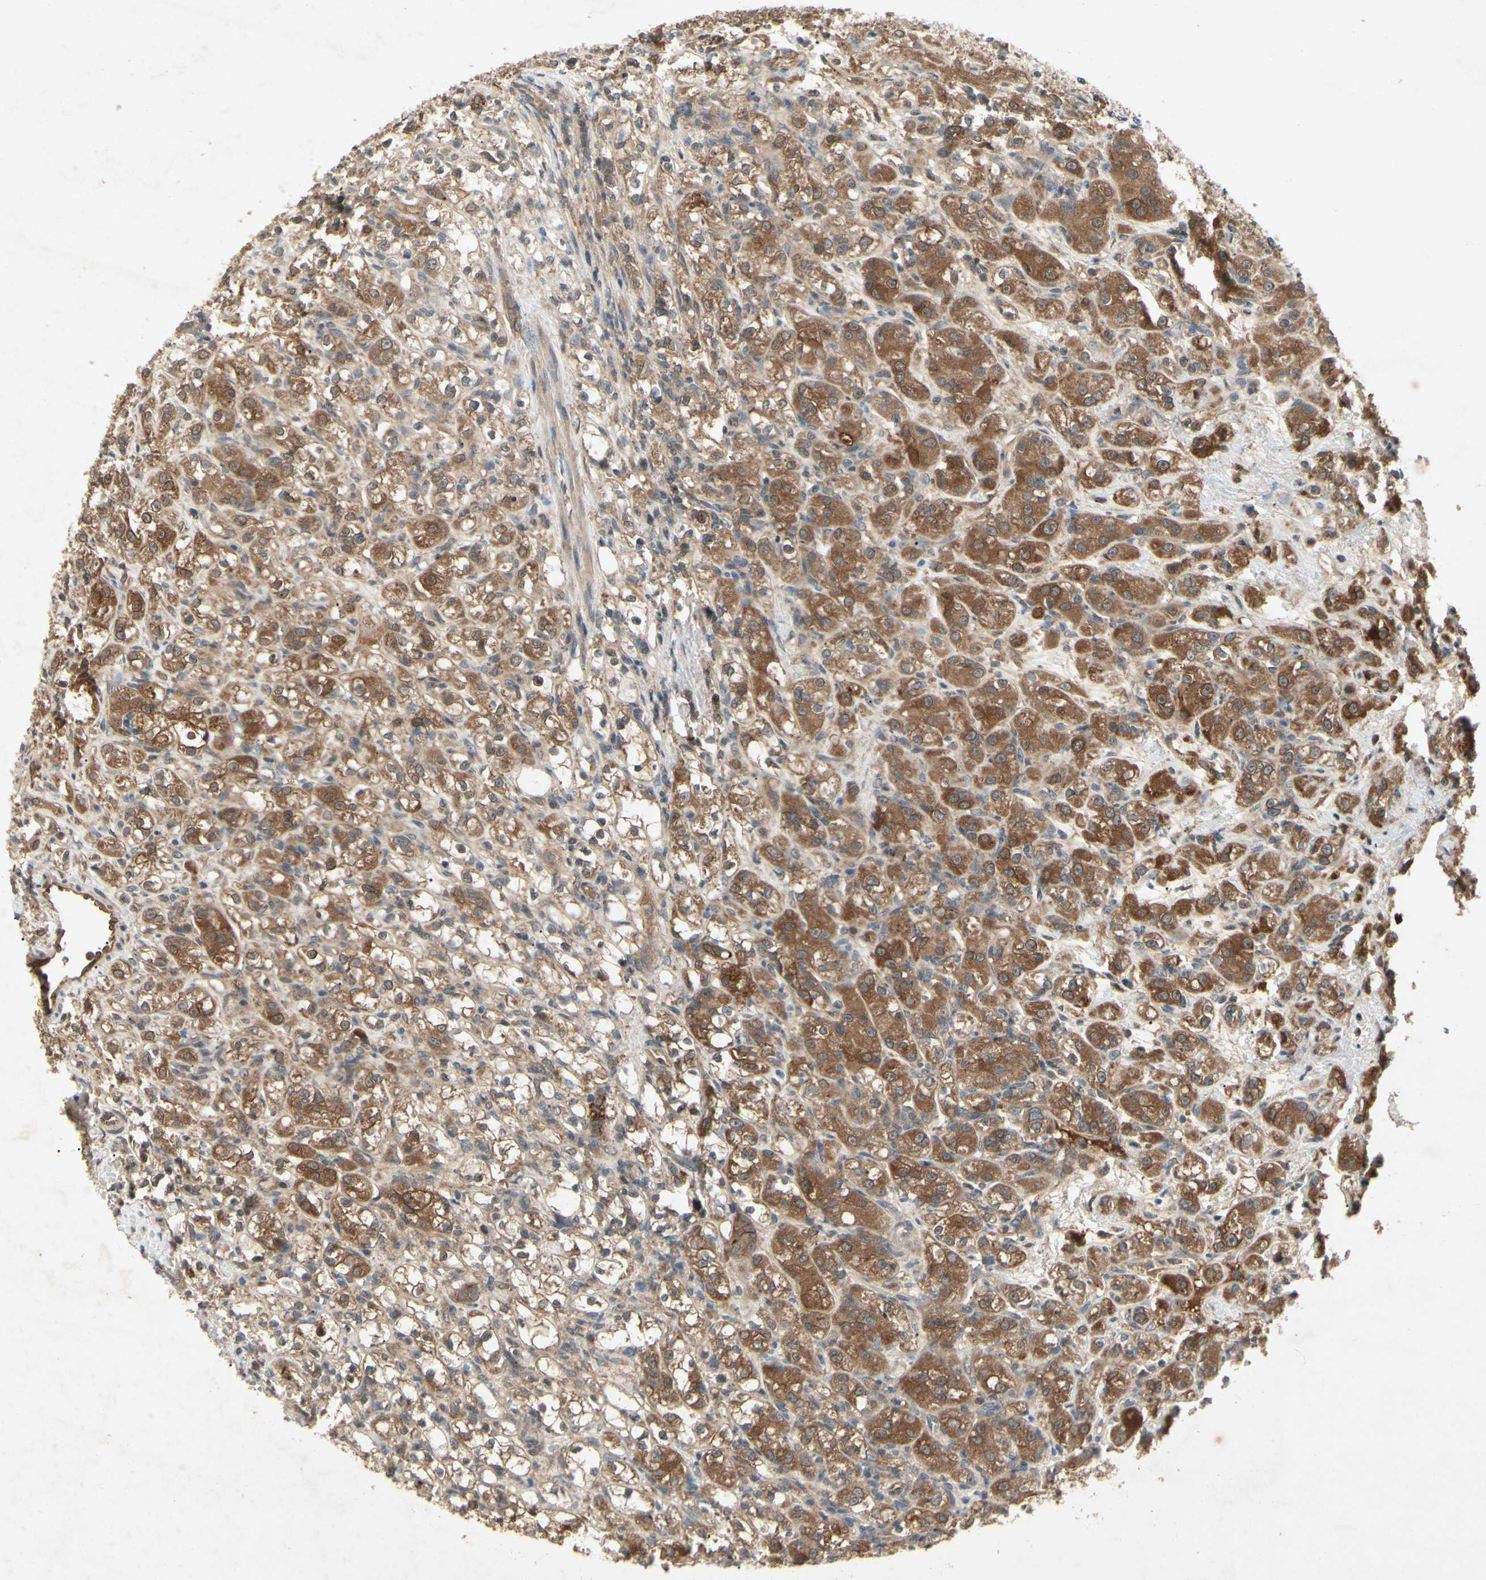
{"staining": {"intensity": "moderate", "quantity": ">75%", "location": "cytoplasmic/membranous"}, "tissue": "renal cancer", "cell_type": "Tumor cells", "image_type": "cancer", "snomed": [{"axis": "morphology", "description": "Normal tissue, NOS"}, {"axis": "morphology", "description": "Adenocarcinoma, NOS"}, {"axis": "topography", "description": "Kidney"}], "caption": "This is an image of immunohistochemistry (IHC) staining of renal cancer, which shows moderate positivity in the cytoplasmic/membranous of tumor cells.", "gene": "RNF14", "patient": {"sex": "male", "age": 61}}